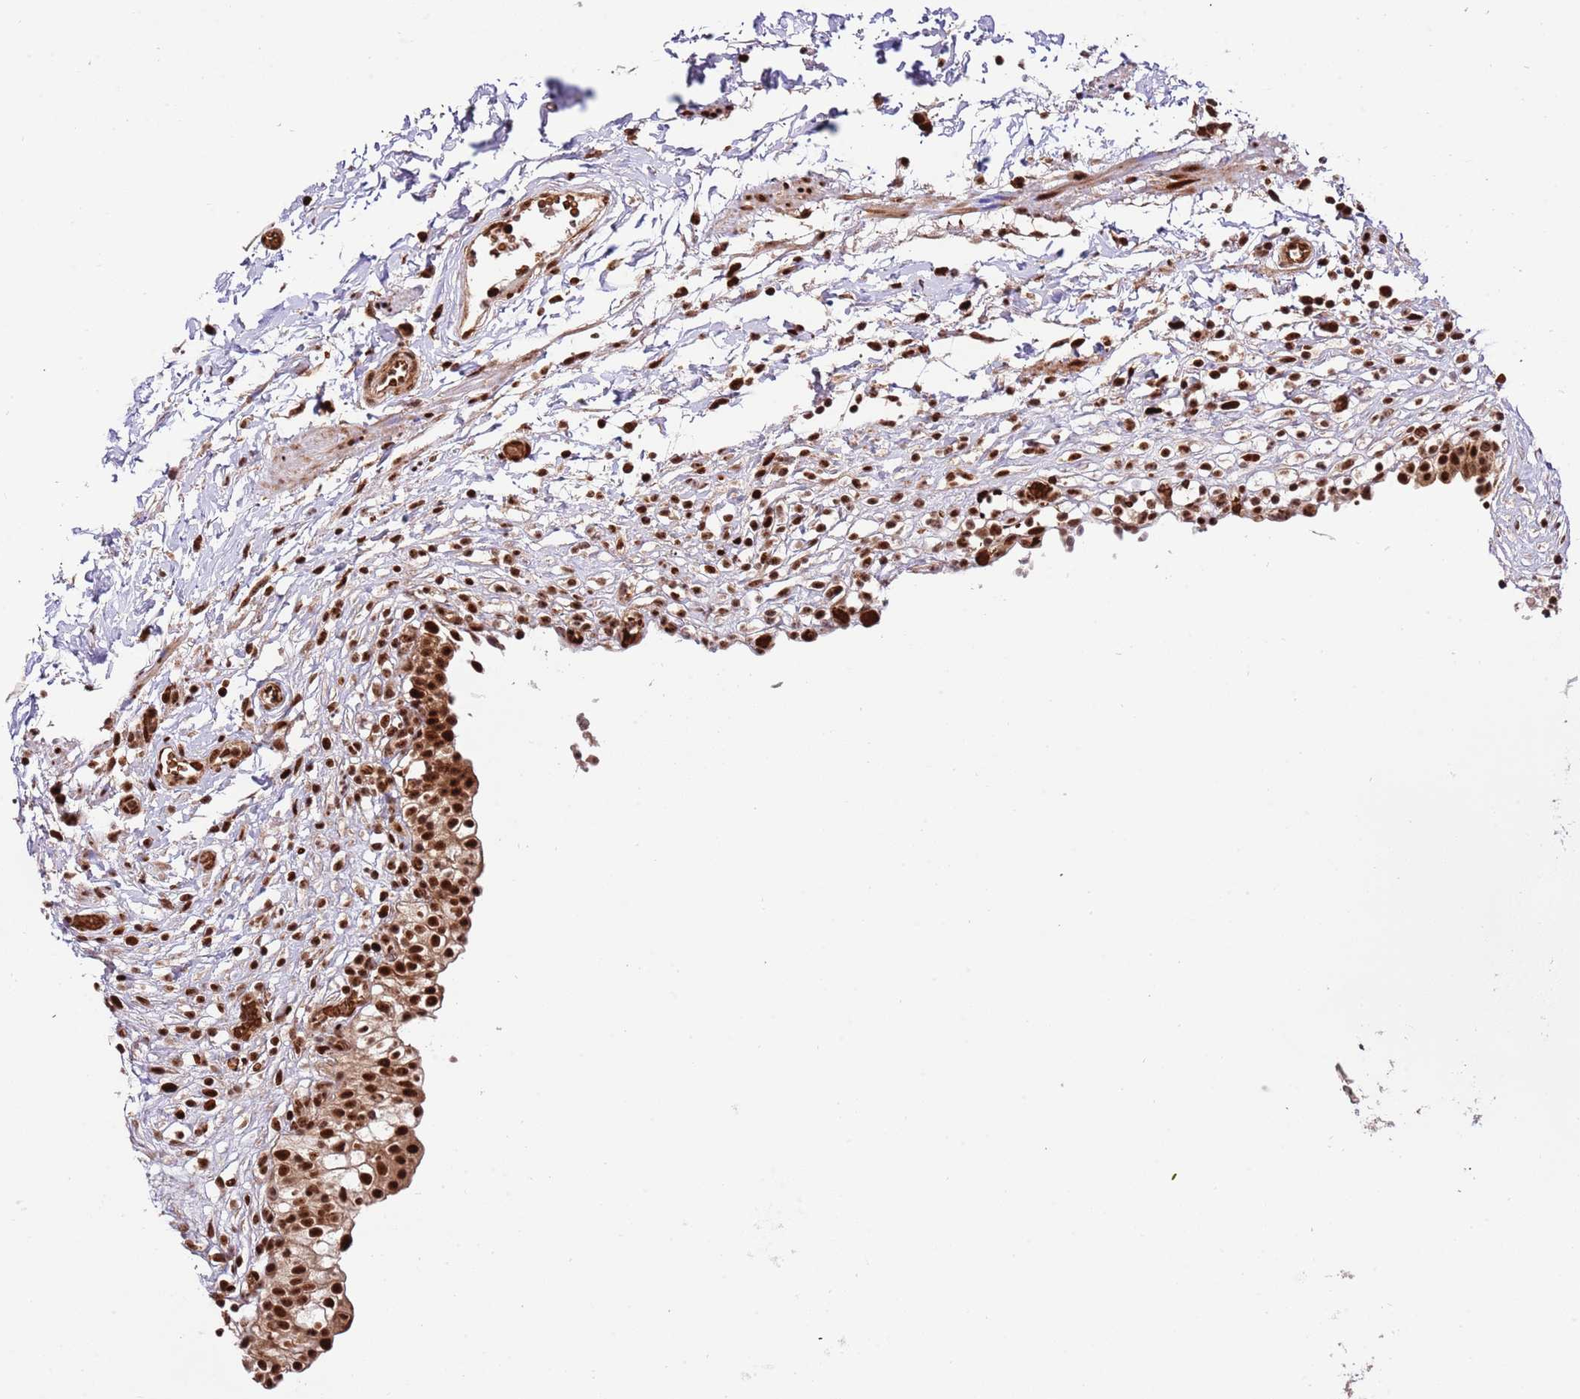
{"staining": {"intensity": "strong", "quantity": ">75%", "location": "cytoplasmic/membranous,nuclear"}, "tissue": "urinary bladder", "cell_type": "Urothelial cells", "image_type": "normal", "snomed": [{"axis": "morphology", "description": "Normal tissue, NOS"}, {"axis": "topography", "description": "Urinary bladder"}, {"axis": "topography", "description": "Peripheral nerve tissue"}], "caption": "Urinary bladder stained for a protein (brown) demonstrates strong cytoplasmic/membranous,nuclear positive expression in about >75% of urothelial cells.", "gene": "RIF1", "patient": {"sex": "male", "age": 55}}